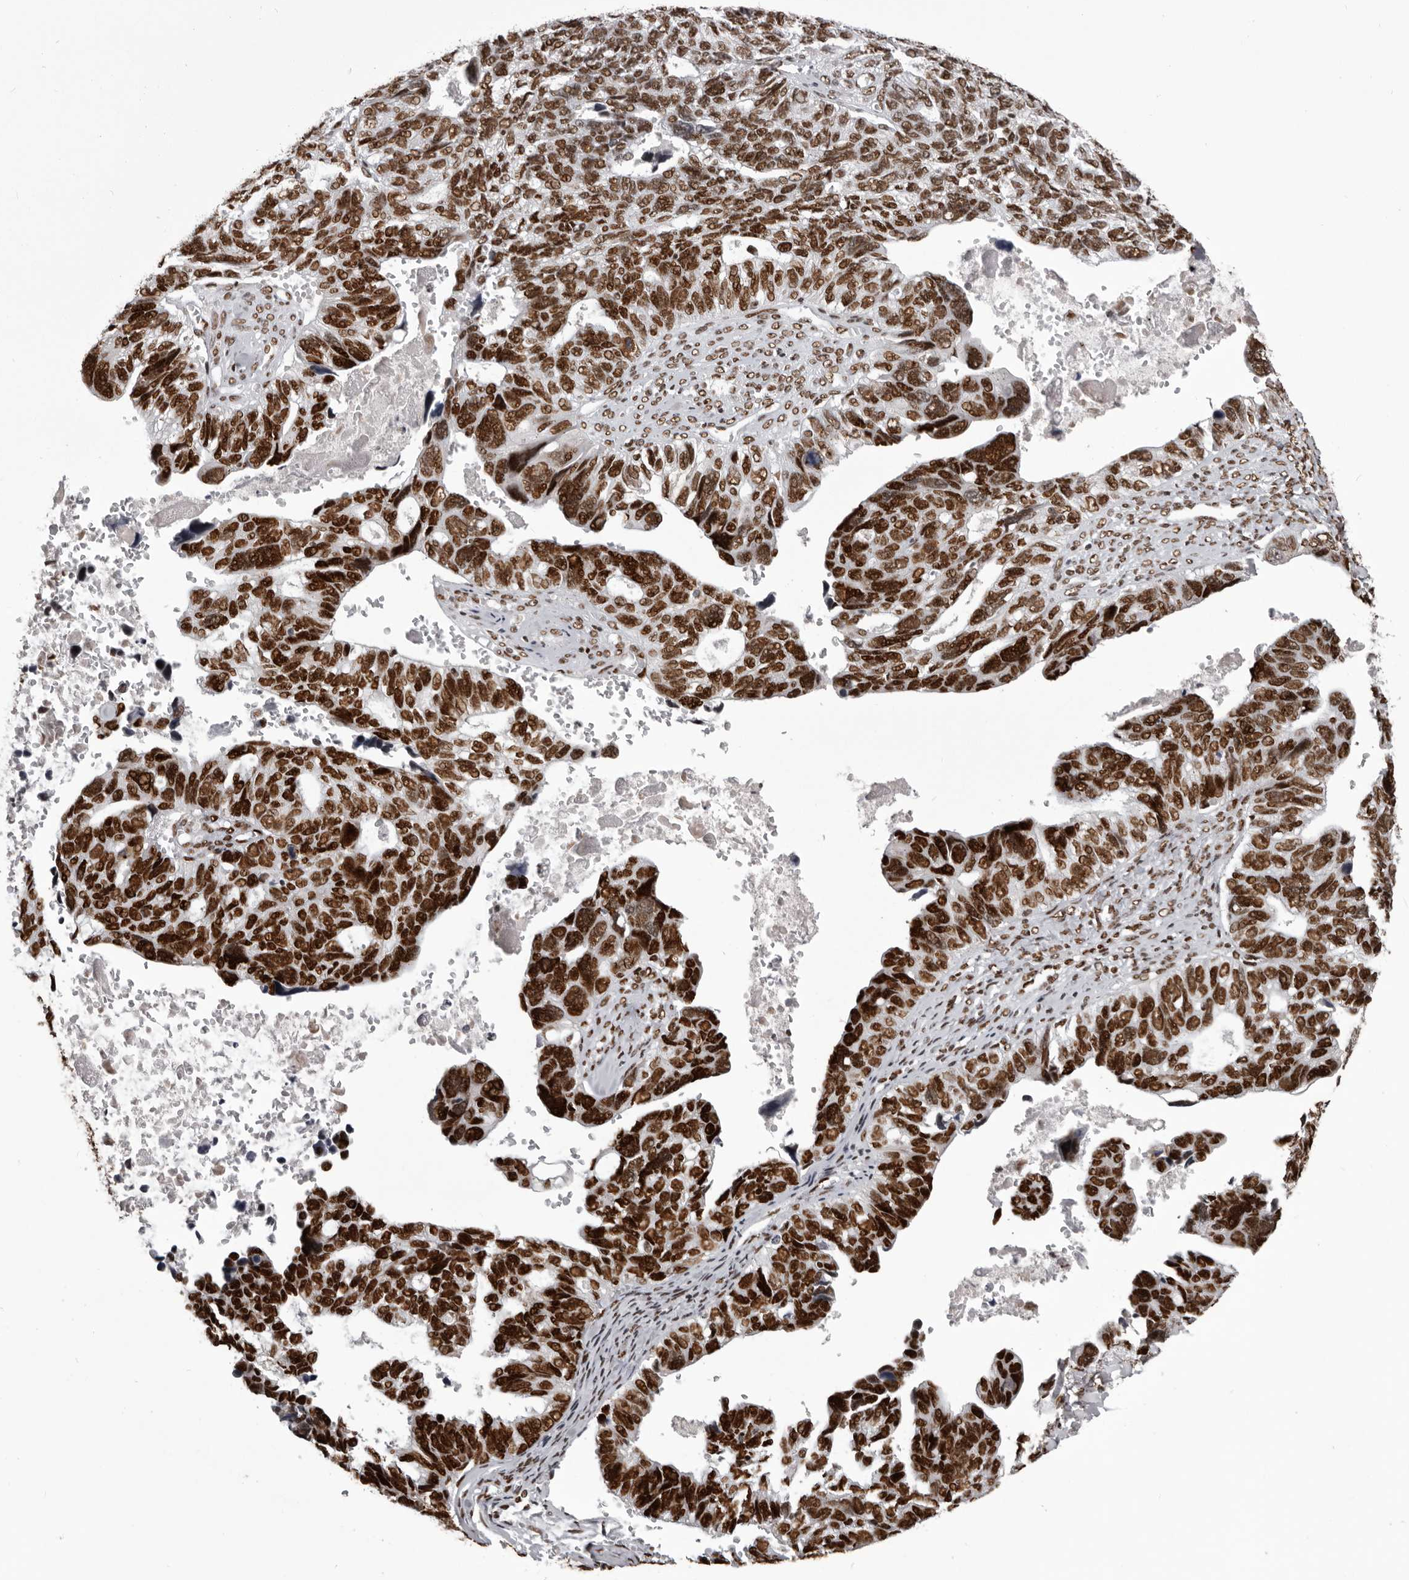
{"staining": {"intensity": "strong", "quantity": ">75%", "location": "nuclear"}, "tissue": "ovarian cancer", "cell_type": "Tumor cells", "image_type": "cancer", "snomed": [{"axis": "morphology", "description": "Cystadenocarcinoma, serous, NOS"}, {"axis": "topography", "description": "Ovary"}], "caption": "Ovarian cancer (serous cystadenocarcinoma) stained with DAB IHC displays high levels of strong nuclear staining in approximately >75% of tumor cells.", "gene": "NUMA1", "patient": {"sex": "female", "age": 79}}